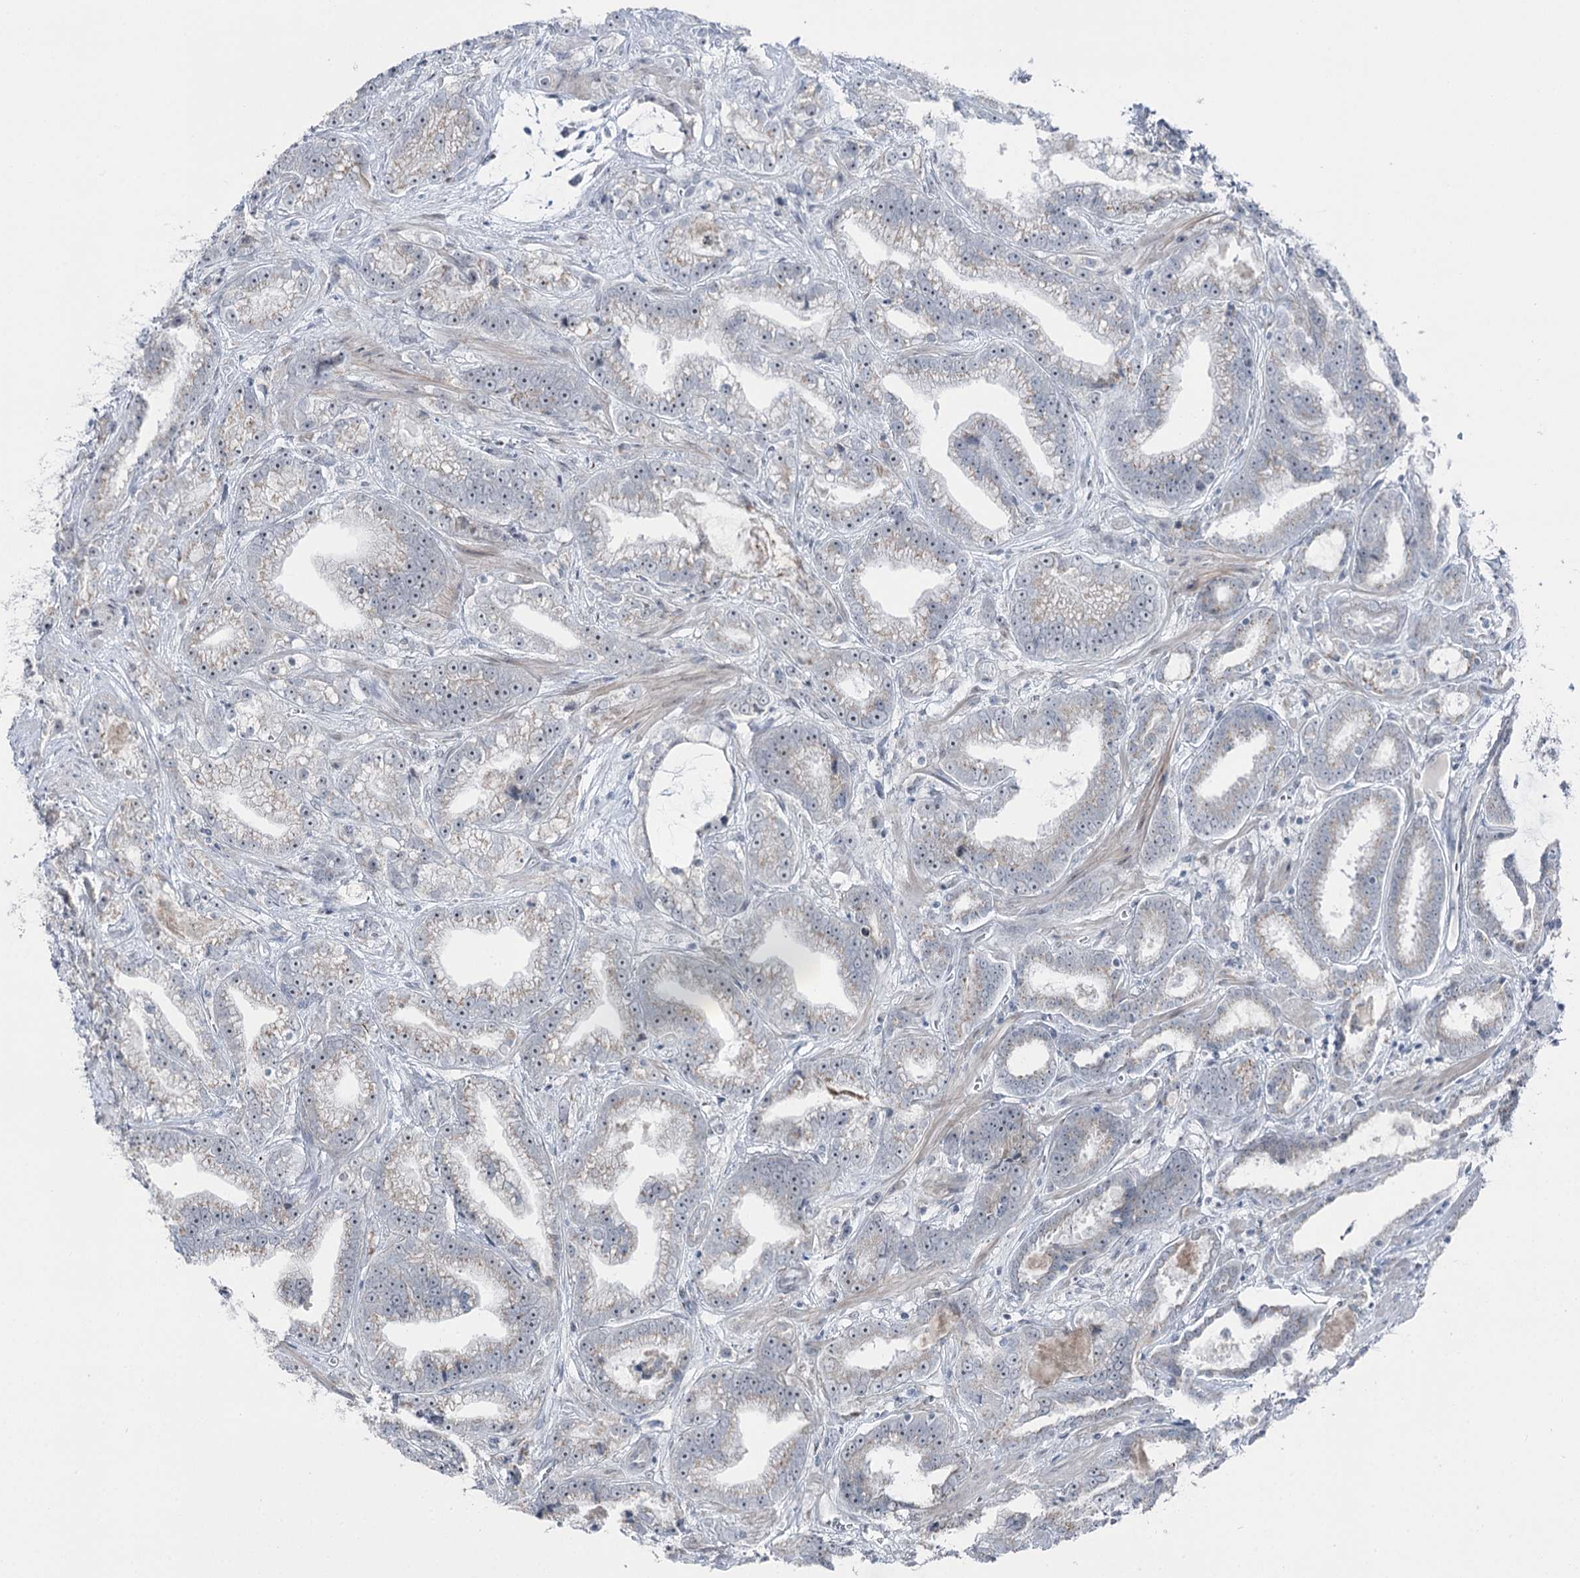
{"staining": {"intensity": "negative", "quantity": "none", "location": "none"}, "tissue": "prostate cancer", "cell_type": "Tumor cells", "image_type": "cancer", "snomed": [{"axis": "morphology", "description": "Adenocarcinoma, High grade"}, {"axis": "topography", "description": "Prostate and seminal vesicle, NOS"}], "caption": "A high-resolution histopathology image shows immunohistochemistry (IHC) staining of prostate cancer (adenocarcinoma (high-grade)), which displays no significant staining in tumor cells.", "gene": "STEEP1", "patient": {"sex": "male", "age": 67}}